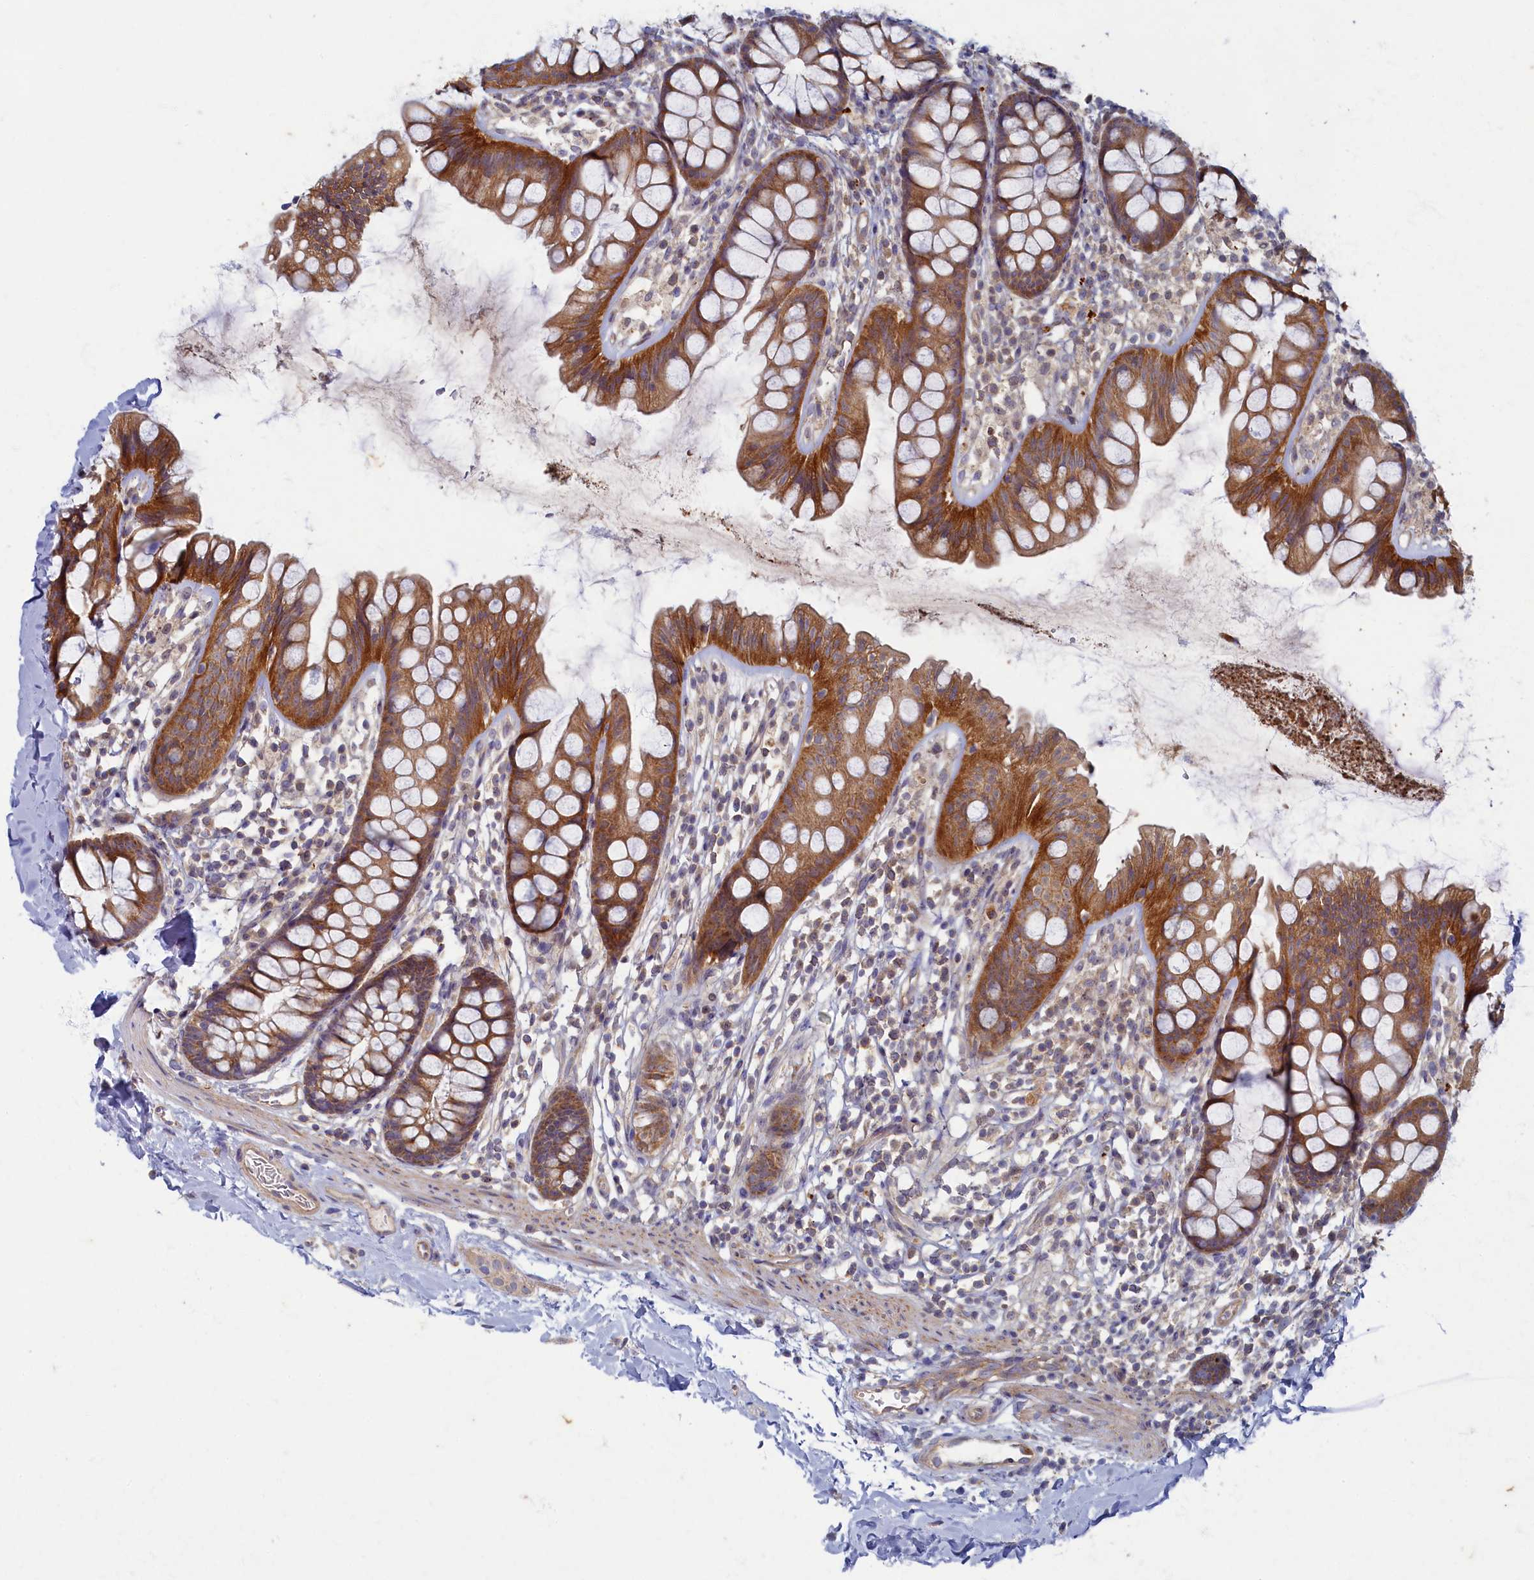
{"staining": {"intensity": "weak", "quantity": ">75%", "location": "cytoplasmic/membranous"}, "tissue": "colon", "cell_type": "Endothelial cells", "image_type": "normal", "snomed": [{"axis": "morphology", "description": "Normal tissue, NOS"}, {"axis": "topography", "description": "Colon"}], "caption": "Normal colon shows weak cytoplasmic/membranous staining in about >75% of endothelial cells, visualized by immunohistochemistry.", "gene": "WDR59", "patient": {"sex": "female", "age": 62}}